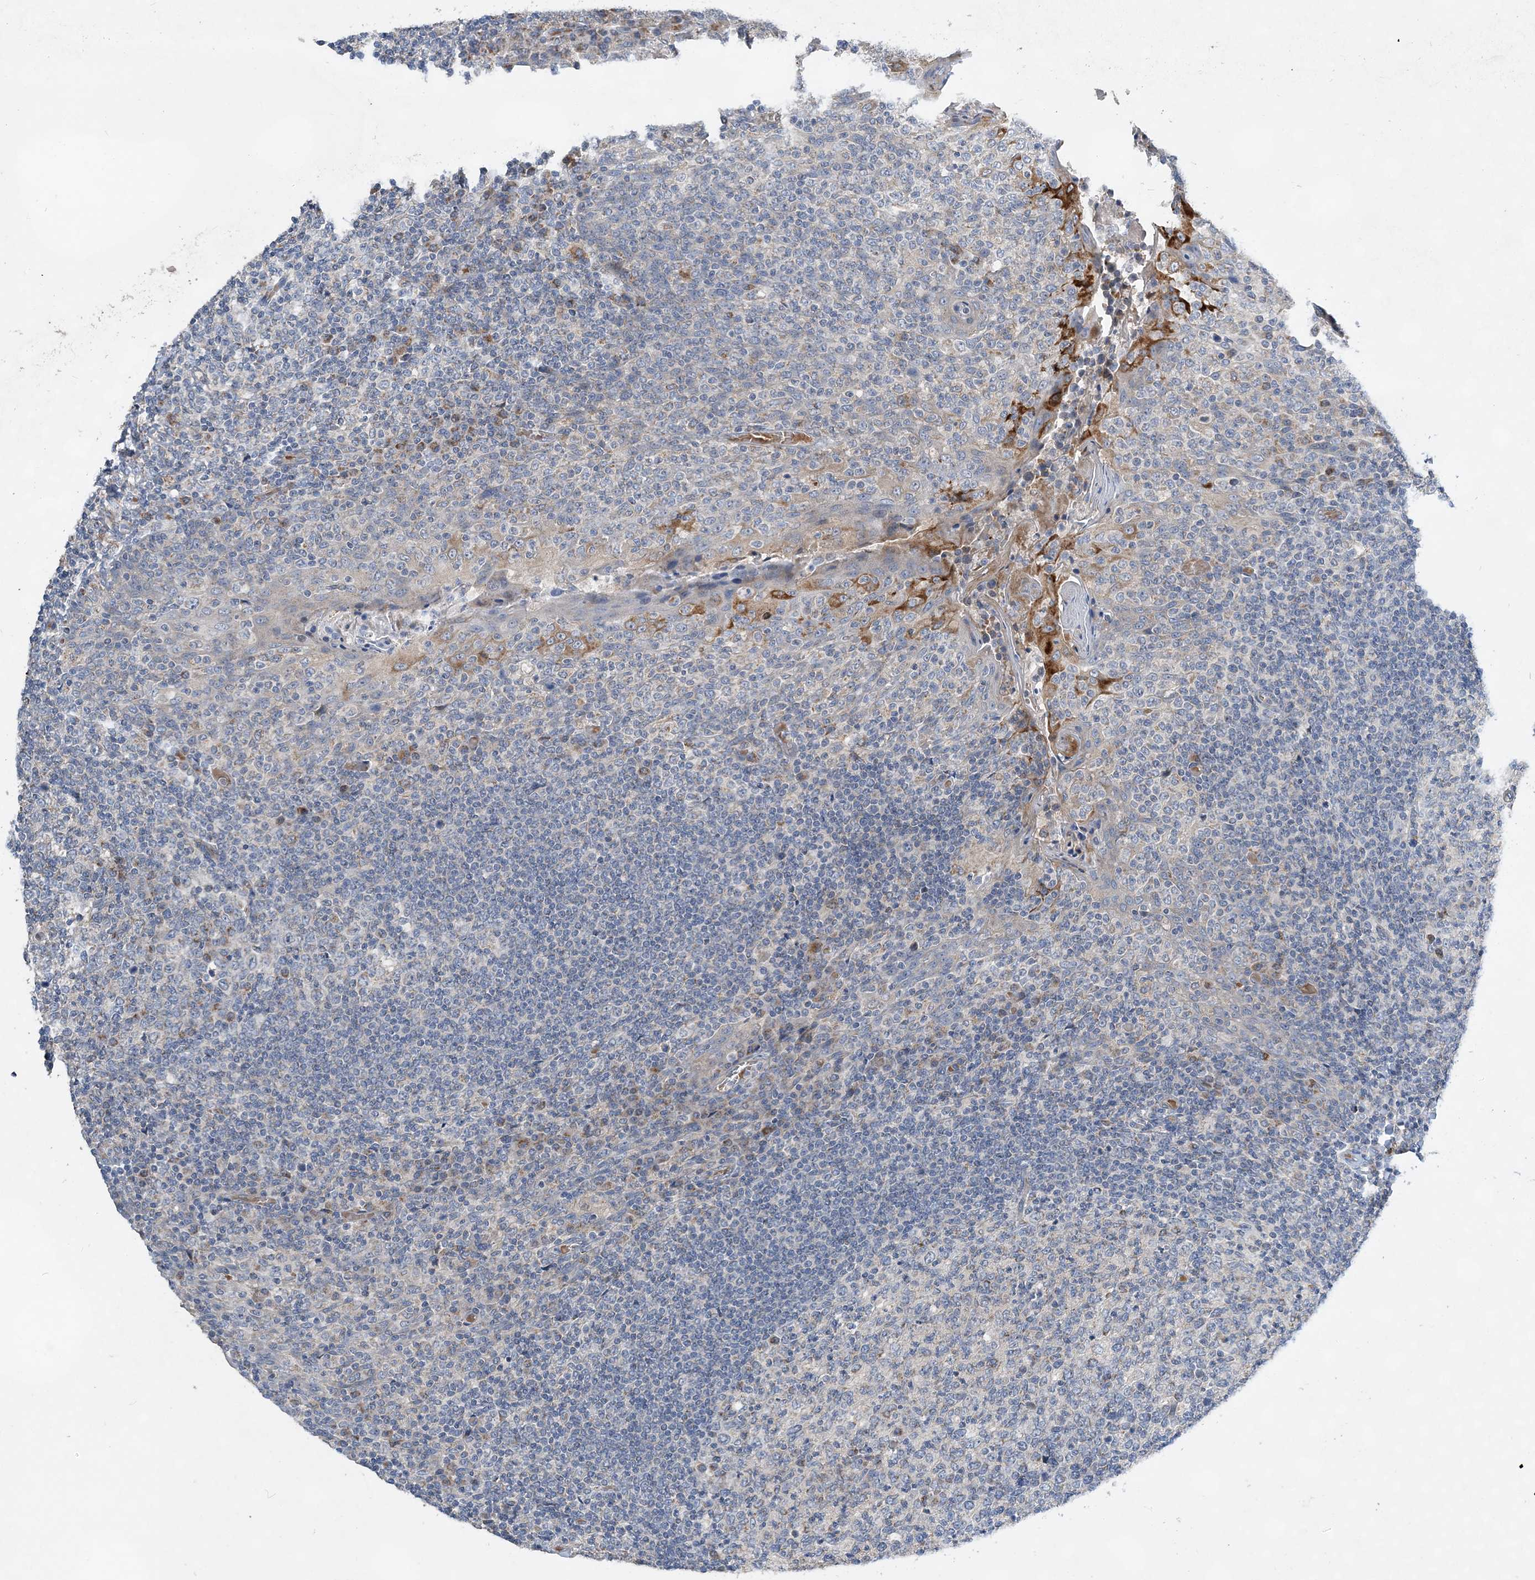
{"staining": {"intensity": "negative", "quantity": "none", "location": "none"}, "tissue": "tonsil", "cell_type": "Germinal center cells", "image_type": "normal", "snomed": [{"axis": "morphology", "description": "Normal tissue, NOS"}, {"axis": "topography", "description": "Tonsil"}], "caption": "This is a photomicrograph of immunohistochemistry (IHC) staining of normal tonsil, which shows no positivity in germinal center cells. (DAB IHC, high magnification).", "gene": "TRAPPC13", "patient": {"sex": "female", "age": 19}}